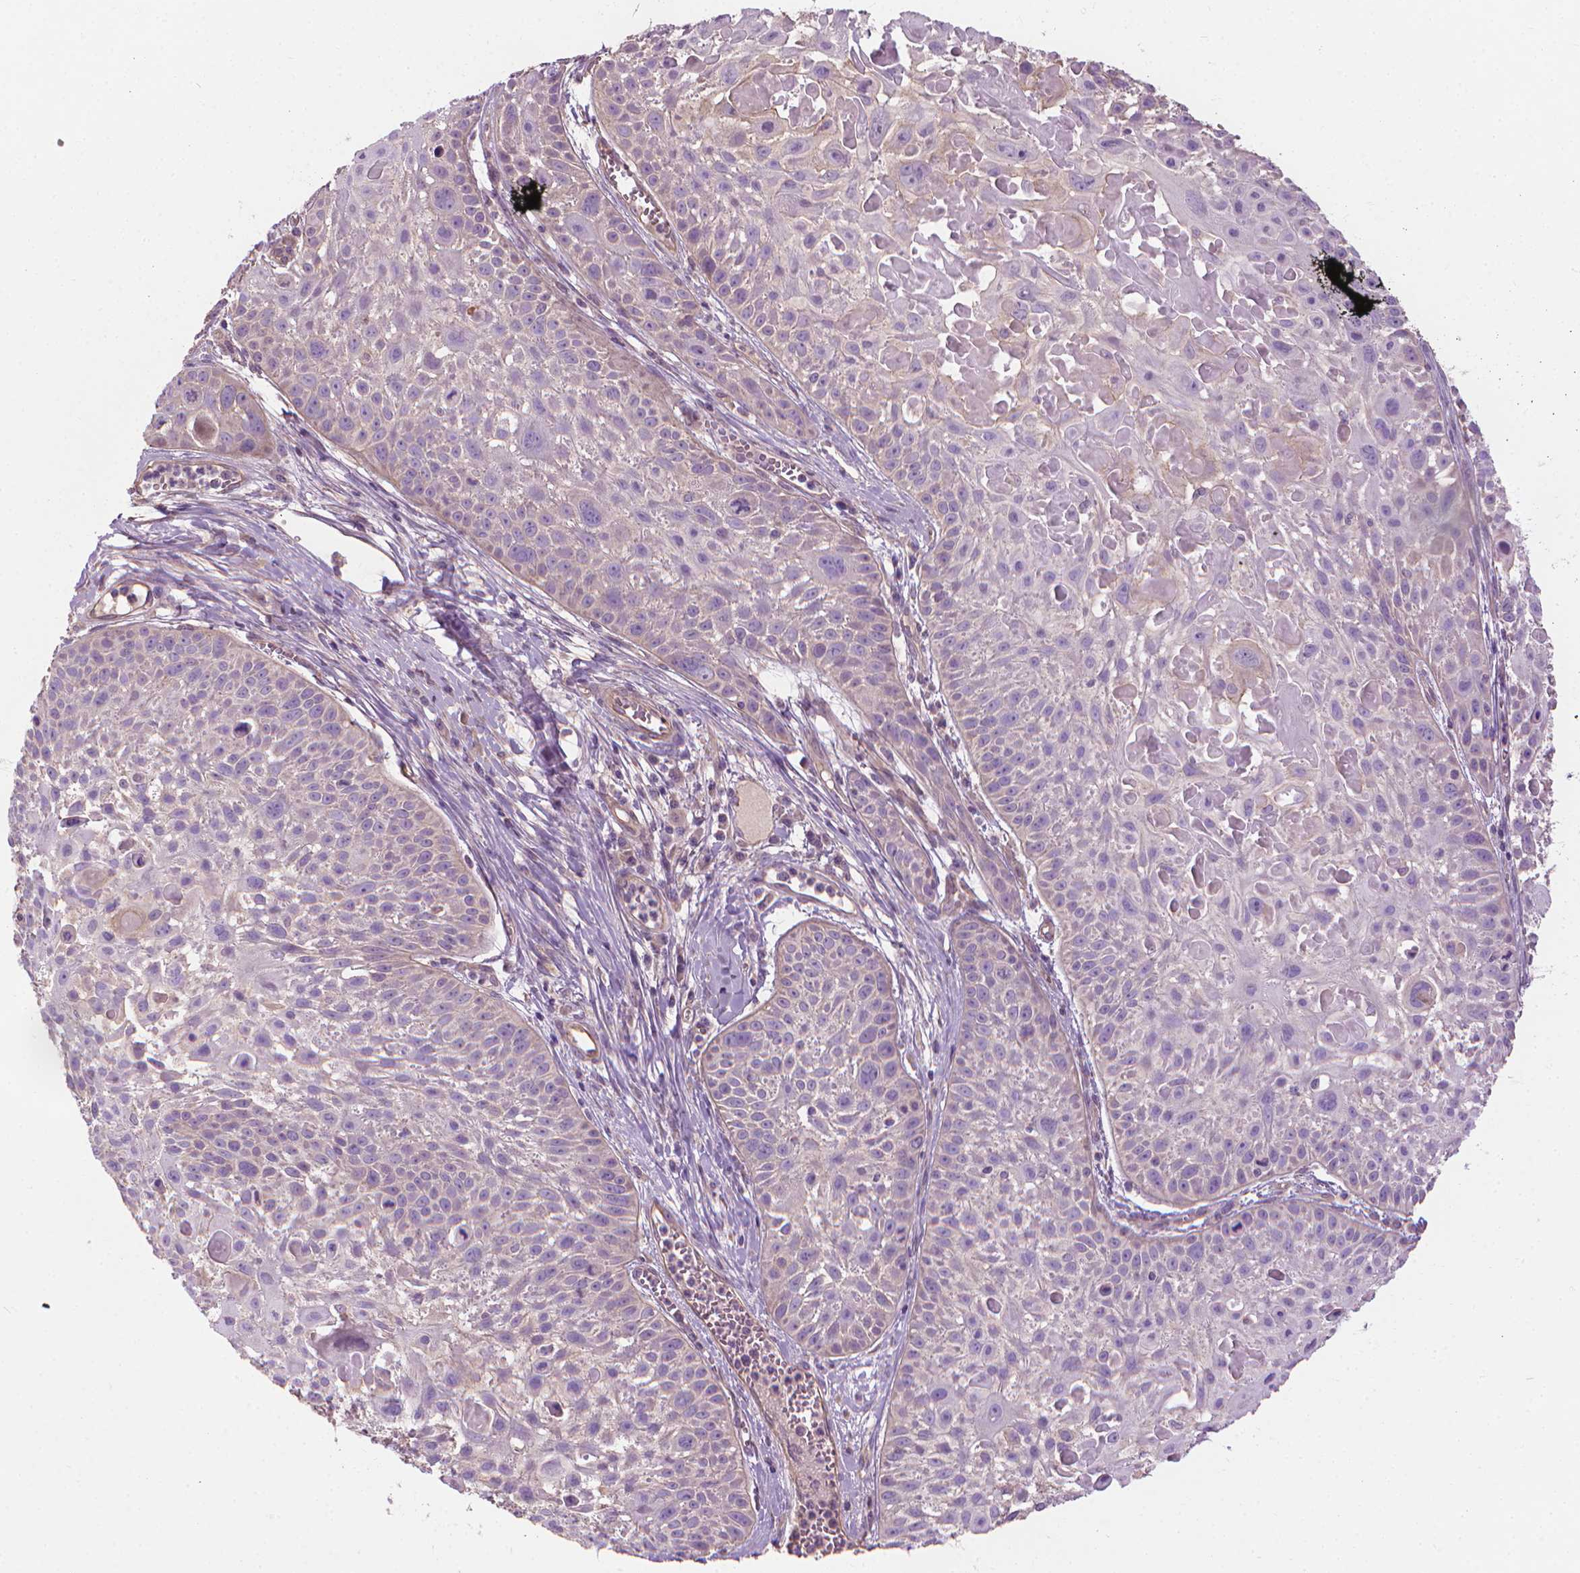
{"staining": {"intensity": "weak", "quantity": "<25%", "location": "cytoplasmic/membranous"}, "tissue": "skin cancer", "cell_type": "Tumor cells", "image_type": "cancer", "snomed": [{"axis": "morphology", "description": "Squamous cell carcinoma, NOS"}, {"axis": "topography", "description": "Skin"}, {"axis": "topography", "description": "Anal"}], "caption": "An image of human skin squamous cell carcinoma is negative for staining in tumor cells. (DAB (3,3'-diaminobenzidine) IHC visualized using brightfield microscopy, high magnification).", "gene": "RIIAD1", "patient": {"sex": "female", "age": 75}}